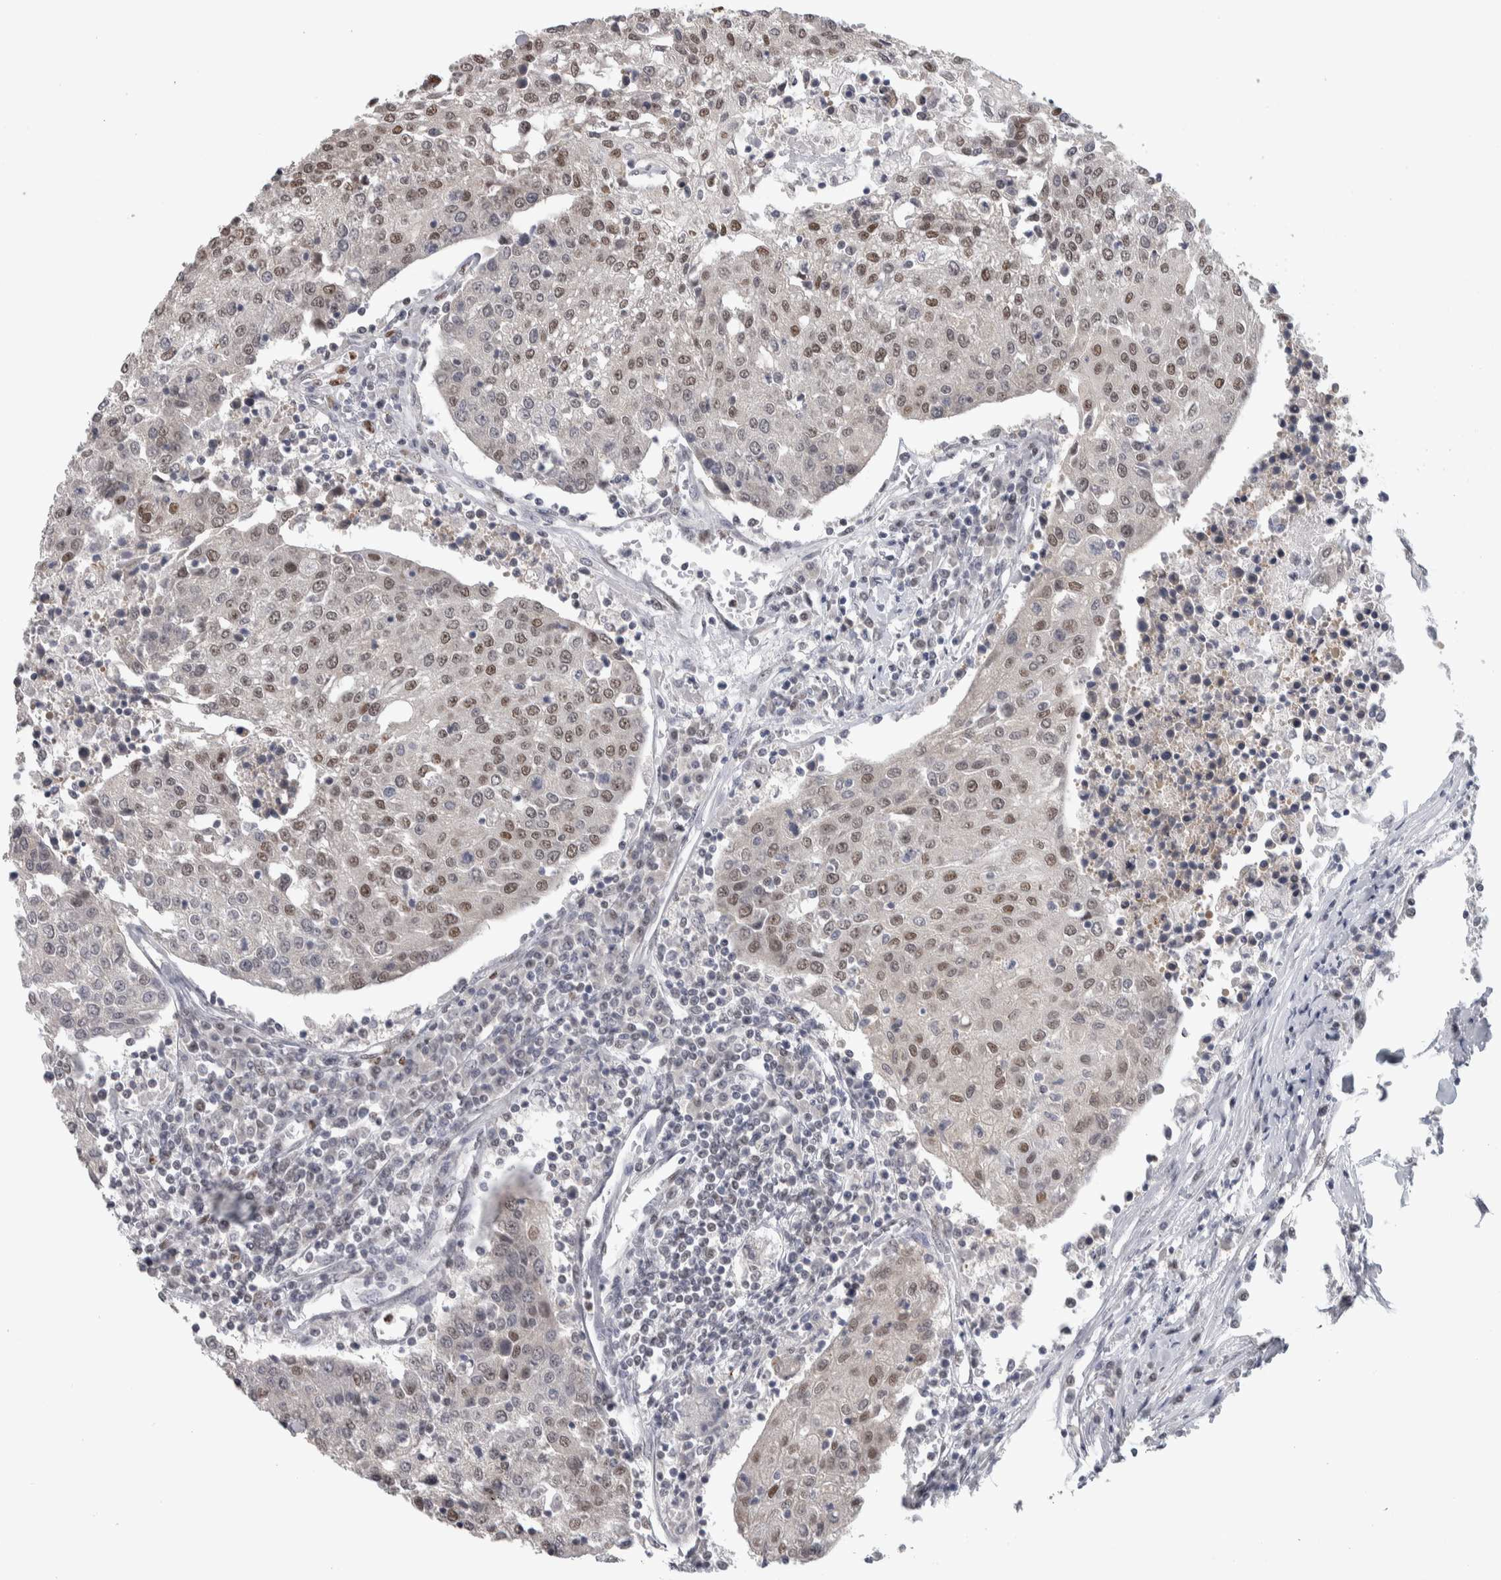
{"staining": {"intensity": "weak", "quantity": "25%-75%", "location": "nuclear"}, "tissue": "urothelial cancer", "cell_type": "Tumor cells", "image_type": "cancer", "snomed": [{"axis": "morphology", "description": "Urothelial carcinoma, High grade"}, {"axis": "topography", "description": "Urinary bladder"}], "caption": "Immunohistochemistry micrograph of human urothelial cancer stained for a protein (brown), which exhibits low levels of weak nuclear positivity in approximately 25%-75% of tumor cells.", "gene": "HEXIM2", "patient": {"sex": "female", "age": 85}}